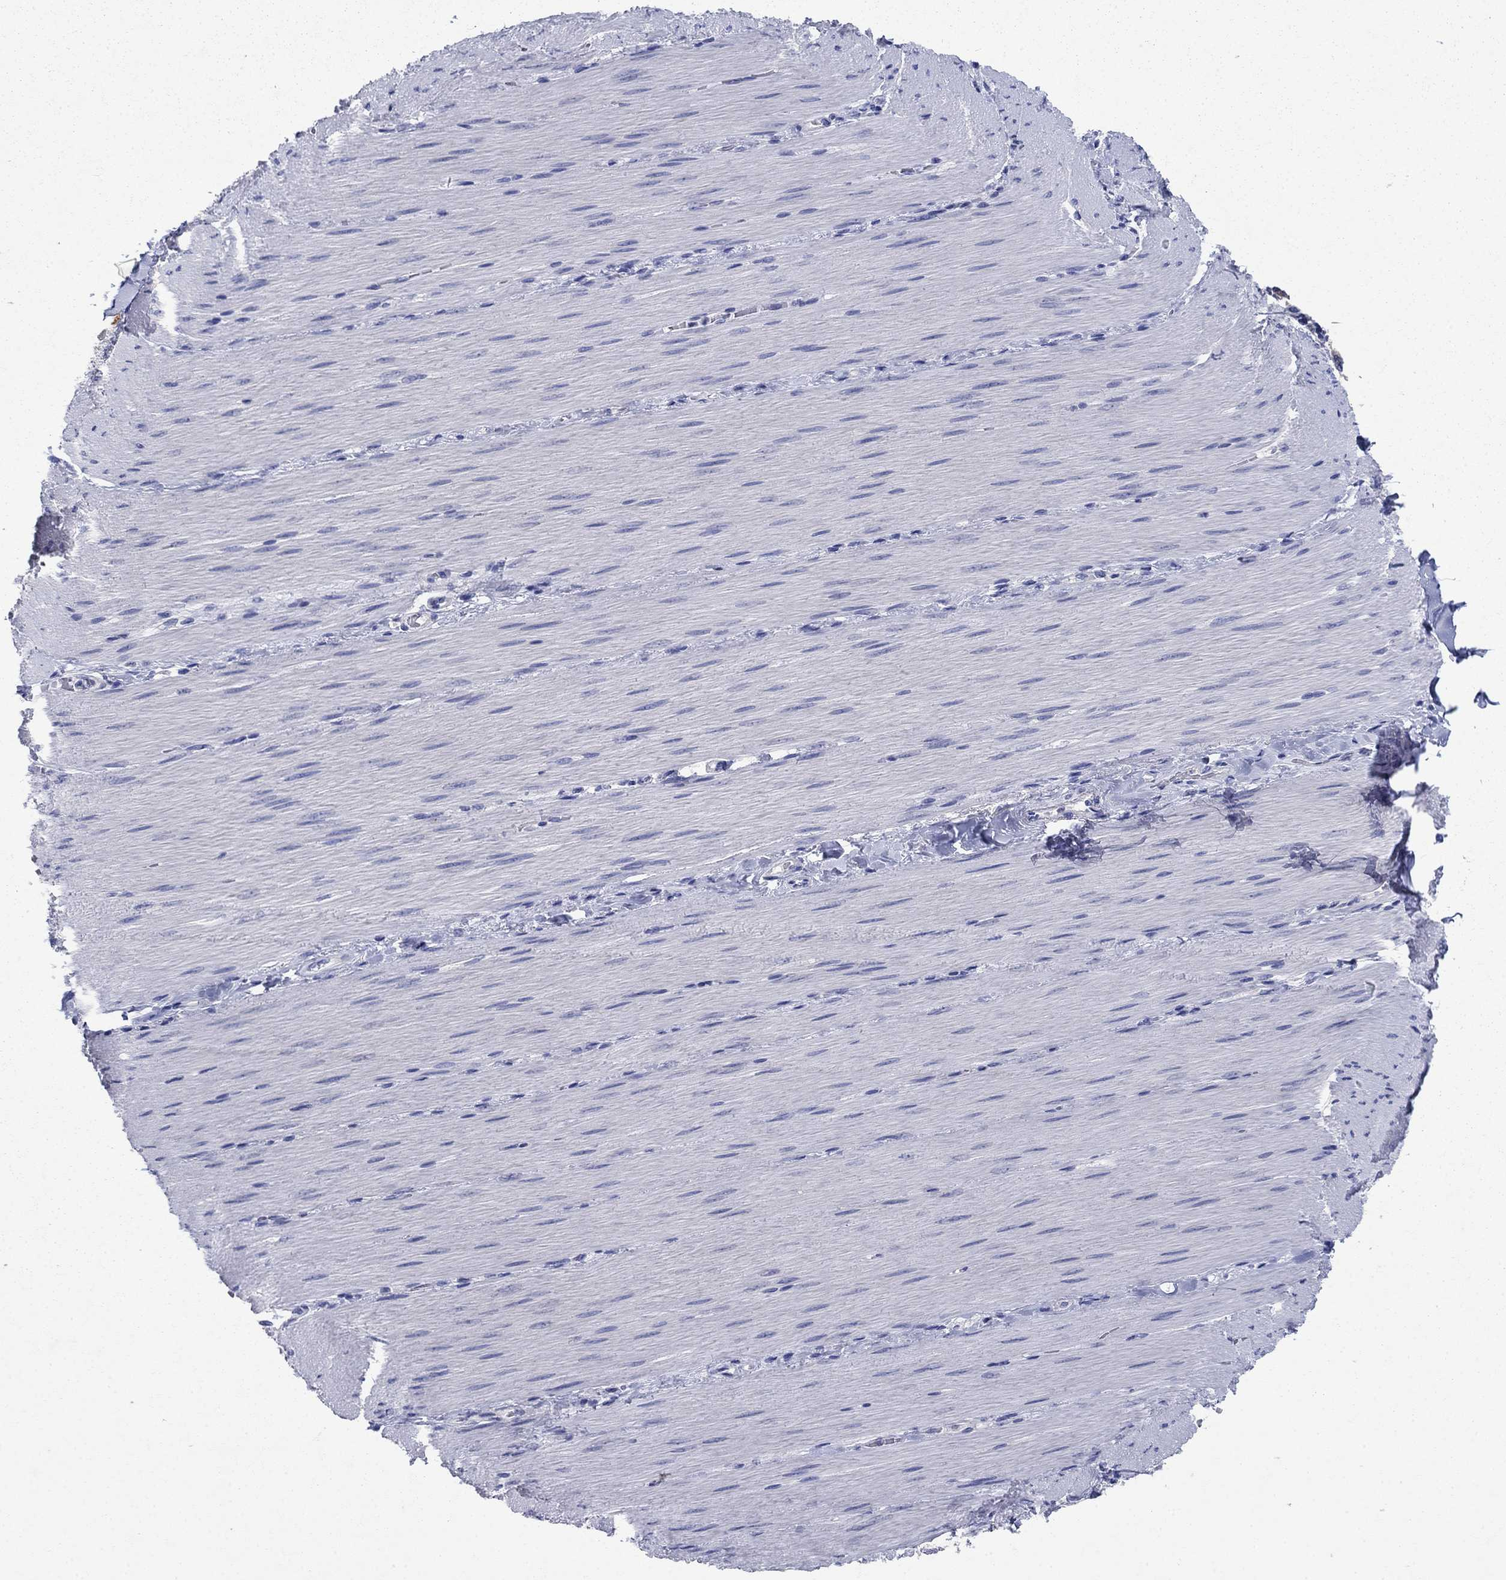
{"staining": {"intensity": "negative", "quantity": "none", "location": "none"}, "tissue": "adipose tissue", "cell_type": "Adipocytes", "image_type": "normal", "snomed": [{"axis": "morphology", "description": "Normal tissue, NOS"}, {"axis": "topography", "description": "Smooth muscle"}, {"axis": "topography", "description": "Duodenum"}, {"axis": "topography", "description": "Peripheral nerve tissue"}], "caption": "DAB (3,3'-diaminobenzidine) immunohistochemical staining of unremarkable adipose tissue demonstrates no significant staining in adipocytes.", "gene": "SULT2B1", "patient": {"sex": "female", "age": 61}}